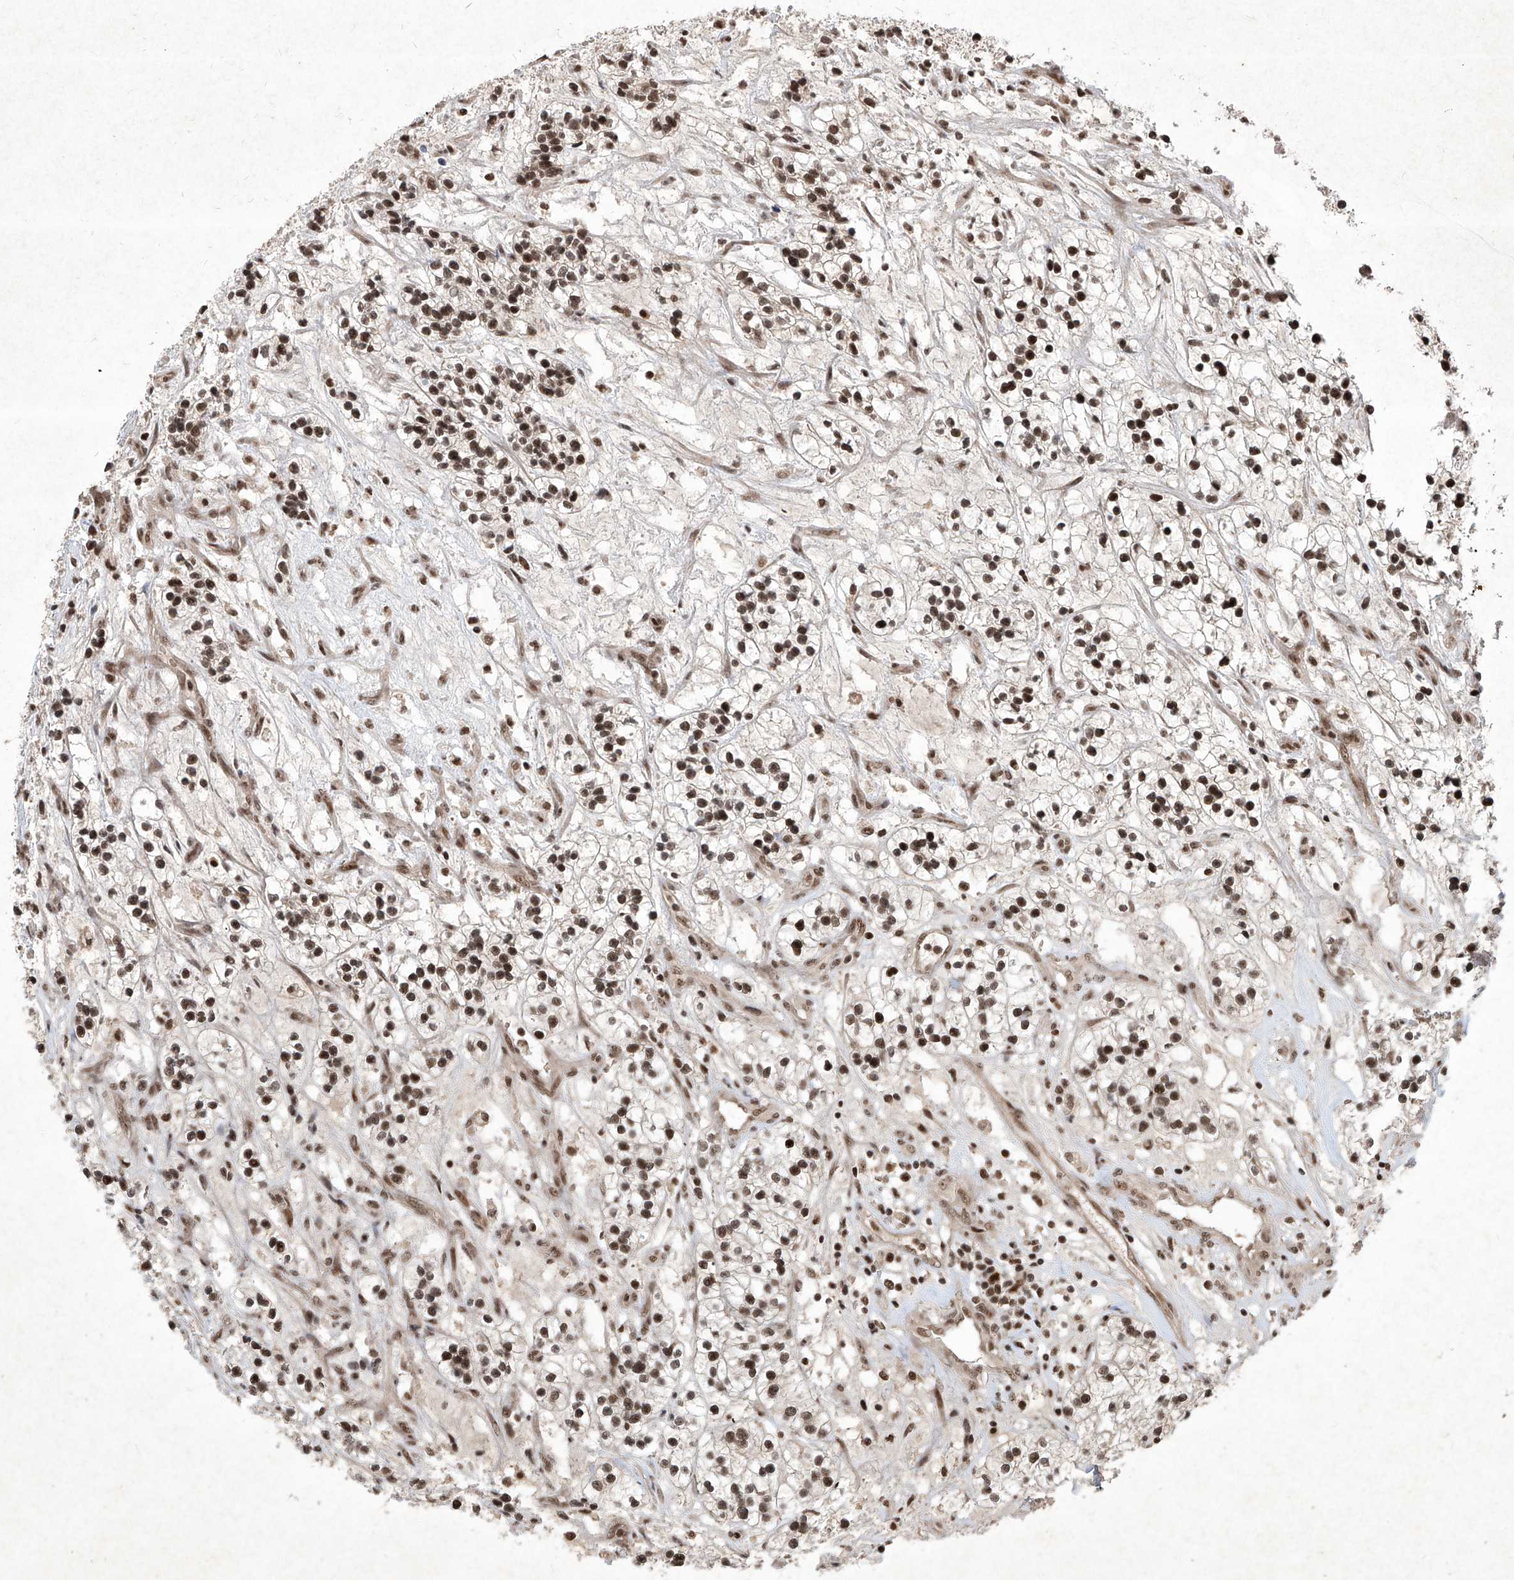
{"staining": {"intensity": "strong", "quantity": ">75%", "location": "nuclear"}, "tissue": "renal cancer", "cell_type": "Tumor cells", "image_type": "cancer", "snomed": [{"axis": "morphology", "description": "Adenocarcinoma, NOS"}, {"axis": "topography", "description": "Kidney"}], "caption": "IHC image of neoplastic tissue: human adenocarcinoma (renal) stained using IHC demonstrates high levels of strong protein expression localized specifically in the nuclear of tumor cells, appearing as a nuclear brown color.", "gene": "IRF2", "patient": {"sex": "female", "age": 57}}